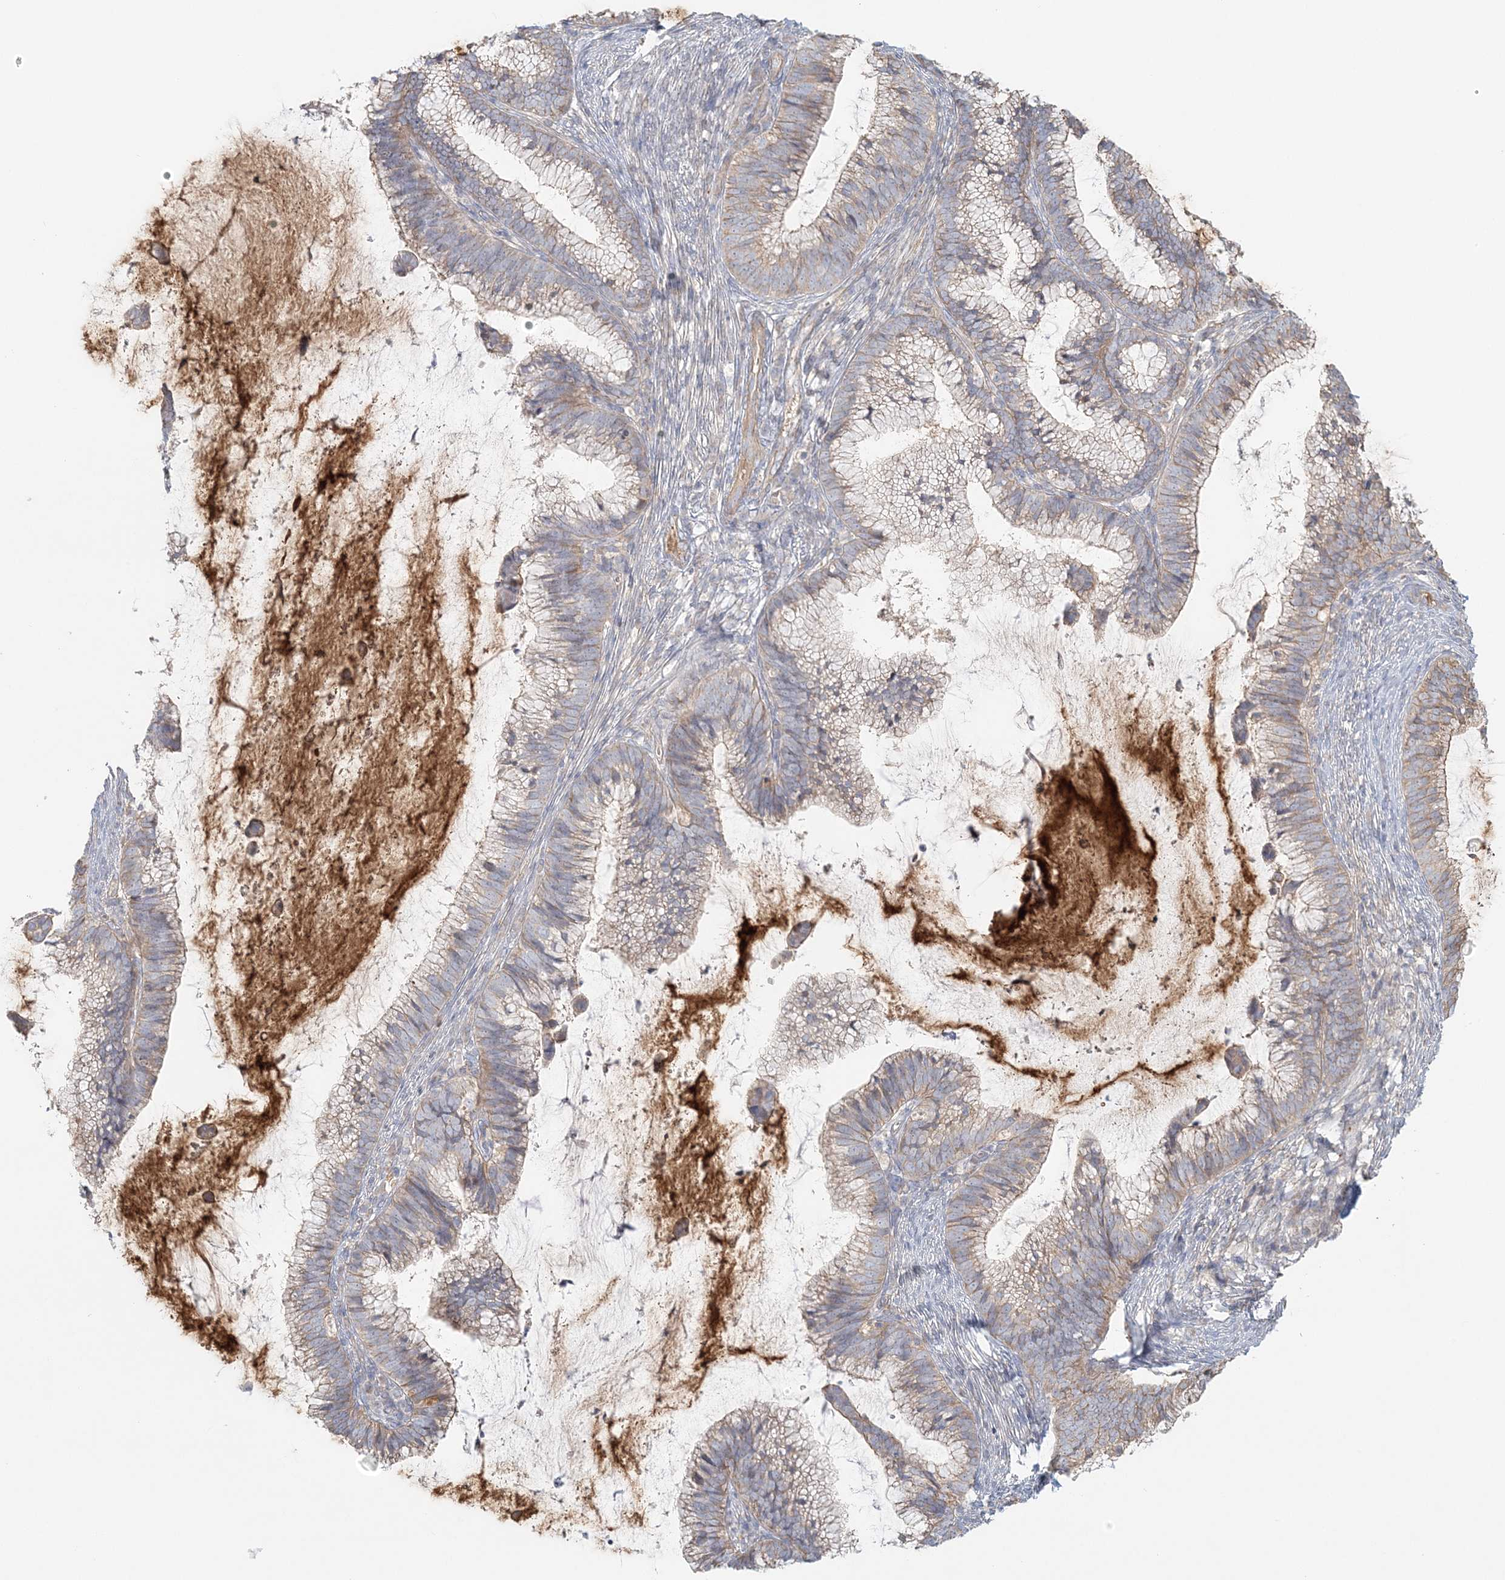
{"staining": {"intensity": "moderate", "quantity": "25%-75%", "location": "cytoplasmic/membranous"}, "tissue": "cervical cancer", "cell_type": "Tumor cells", "image_type": "cancer", "snomed": [{"axis": "morphology", "description": "Adenocarcinoma, NOS"}, {"axis": "topography", "description": "Cervix"}], "caption": "Protein staining shows moderate cytoplasmic/membranous positivity in approximately 25%-75% of tumor cells in cervical adenocarcinoma.", "gene": "KIAA0232", "patient": {"sex": "female", "age": 36}}